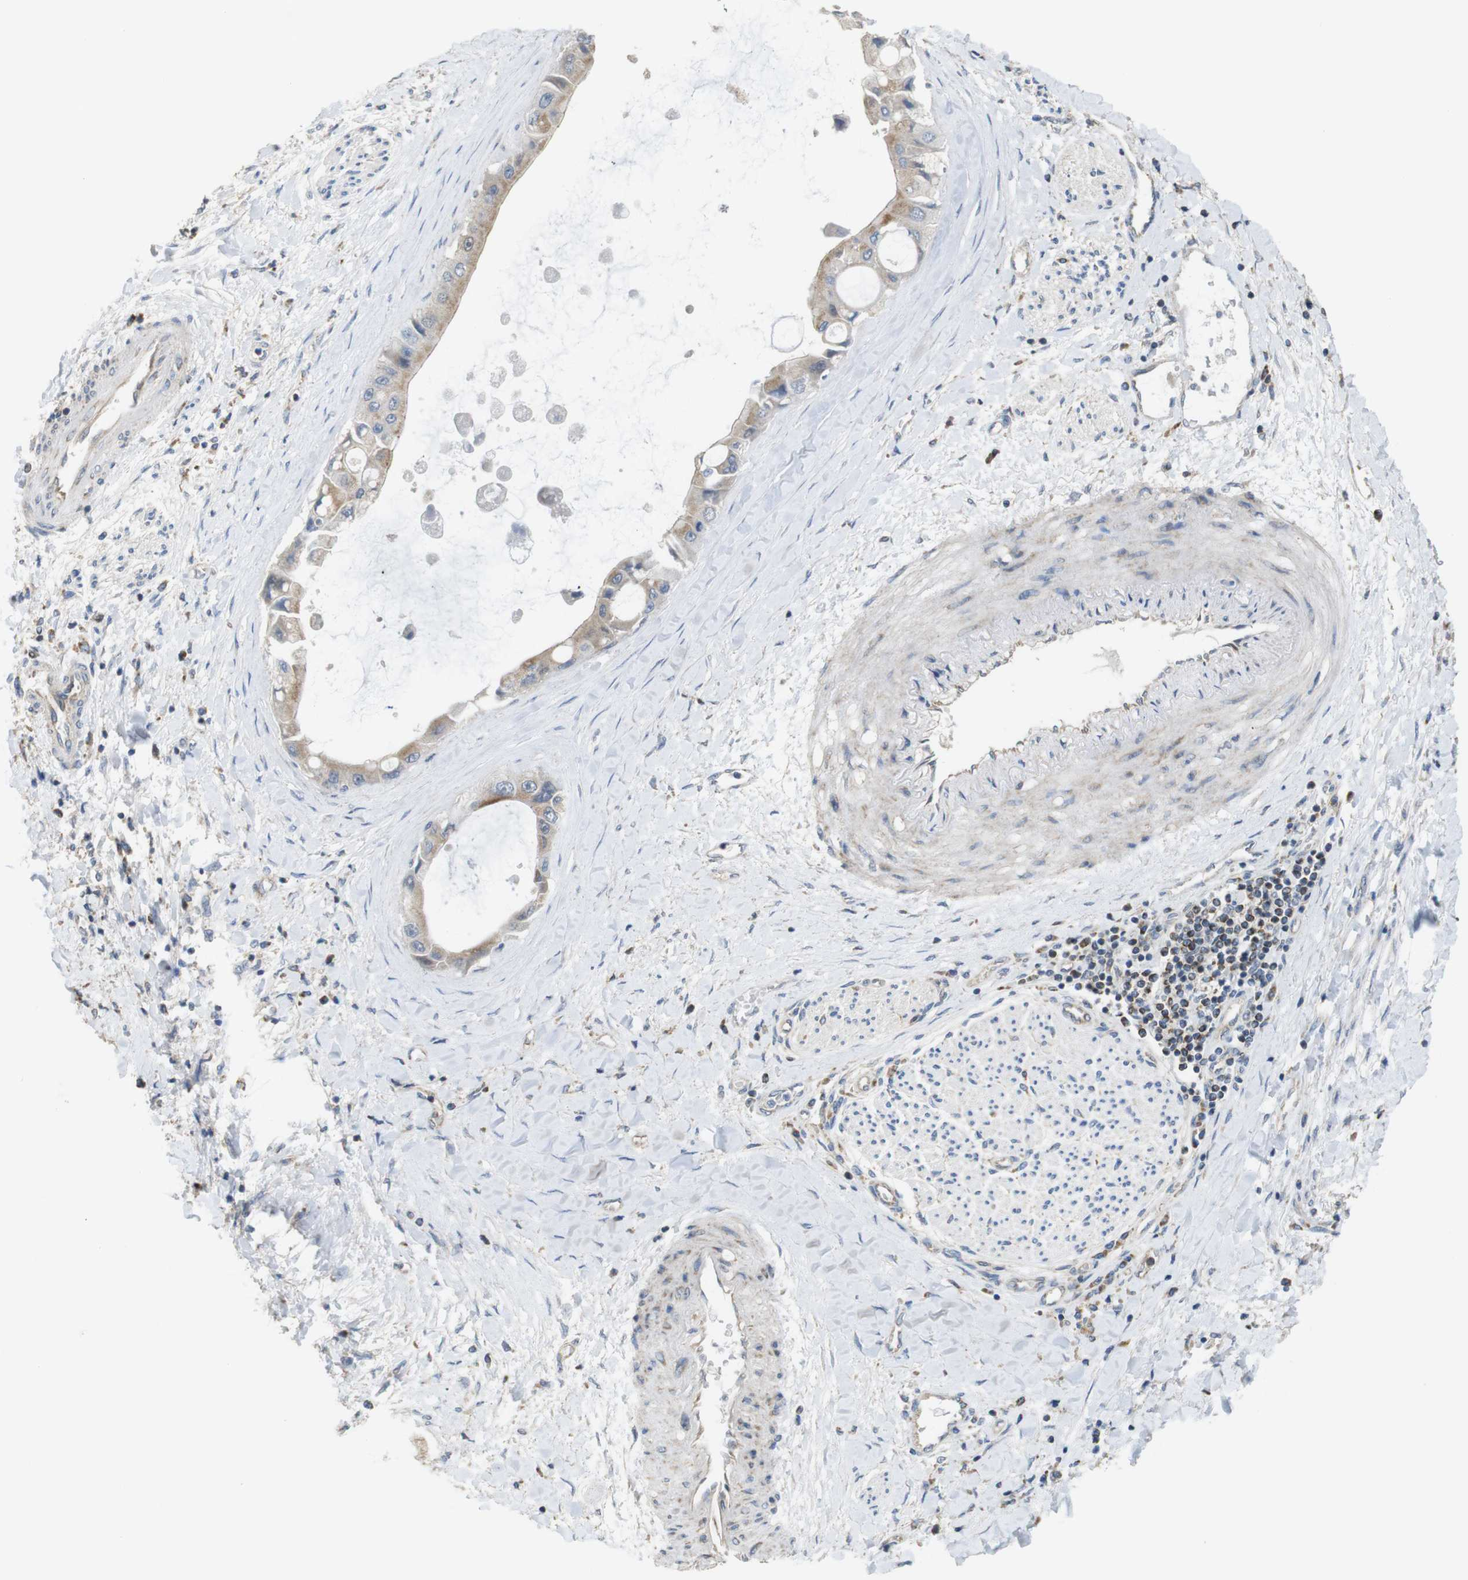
{"staining": {"intensity": "moderate", "quantity": ">75%", "location": "cytoplasmic/membranous"}, "tissue": "liver cancer", "cell_type": "Tumor cells", "image_type": "cancer", "snomed": [{"axis": "morphology", "description": "Cholangiocarcinoma"}, {"axis": "topography", "description": "Liver"}], "caption": "Liver cancer was stained to show a protein in brown. There is medium levels of moderate cytoplasmic/membranous expression in approximately >75% of tumor cells.", "gene": "CALHM2", "patient": {"sex": "male", "age": 50}}